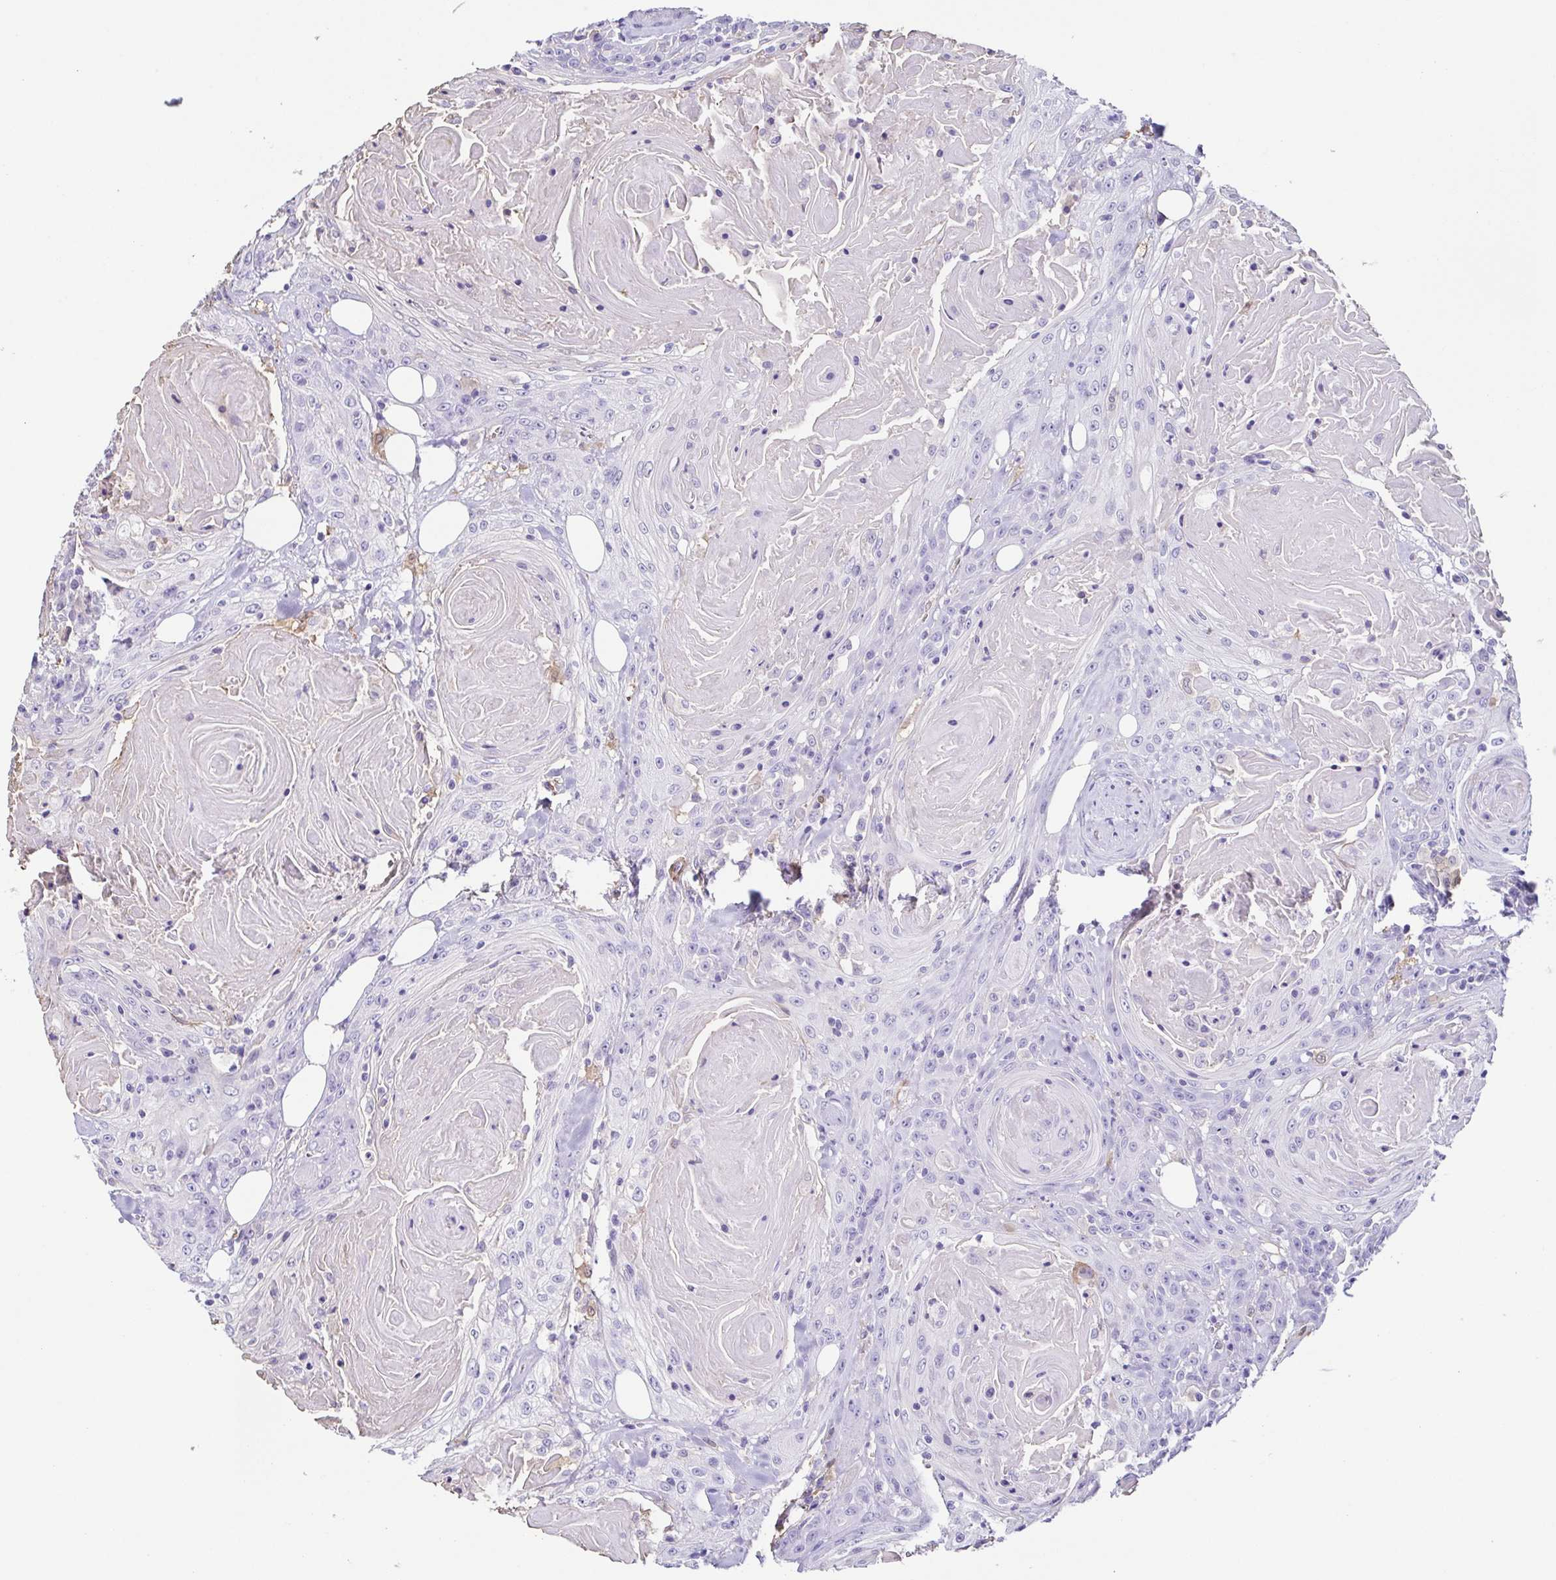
{"staining": {"intensity": "negative", "quantity": "none", "location": "none"}, "tissue": "head and neck cancer", "cell_type": "Tumor cells", "image_type": "cancer", "snomed": [{"axis": "morphology", "description": "Squamous cell carcinoma, NOS"}, {"axis": "topography", "description": "Head-Neck"}], "caption": "IHC of squamous cell carcinoma (head and neck) displays no positivity in tumor cells.", "gene": "ANXA10", "patient": {"sex": "female", "age": 84}}